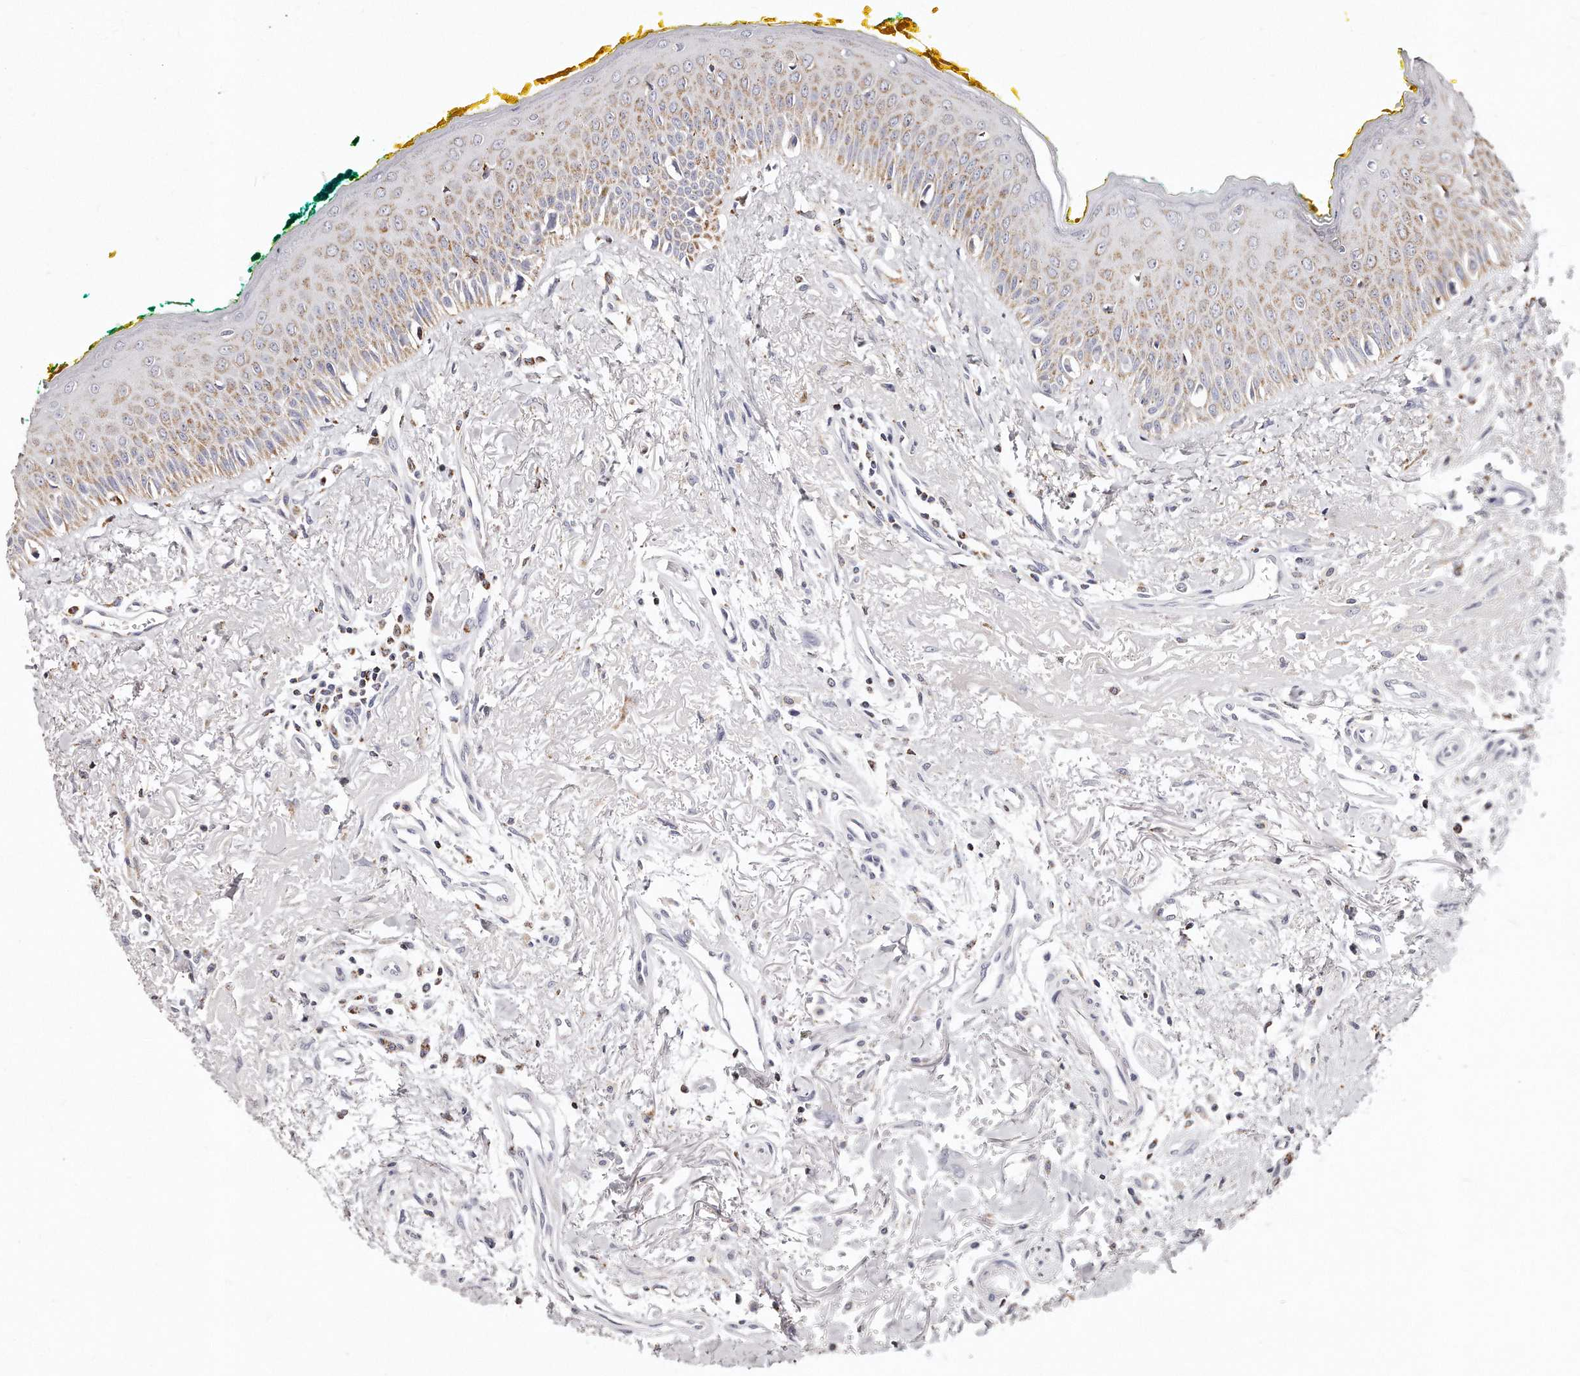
{"staining": {"intensity": "weak", "quantity": "25%-75%", "location": "cytoplasmic/membranous"}, "tissue": "oral mucosa", "cell_type": "Squamous epithelial cells", "image_type": "normal", "snomed": [{"axis": "morphology", "description": "Normal tissue, NOS"}, {"axis": "topography", "description": "Oral tissue"}], "caption": "This micrograph reveals immunohistochemistry staining of benign human oral mucosa, with low weak cytoplasmic/membranous expression in about 25%-75% of squamous epithelial cells.", "gene": "RTKN", "patient": {"sex": "female", "age": 70}}